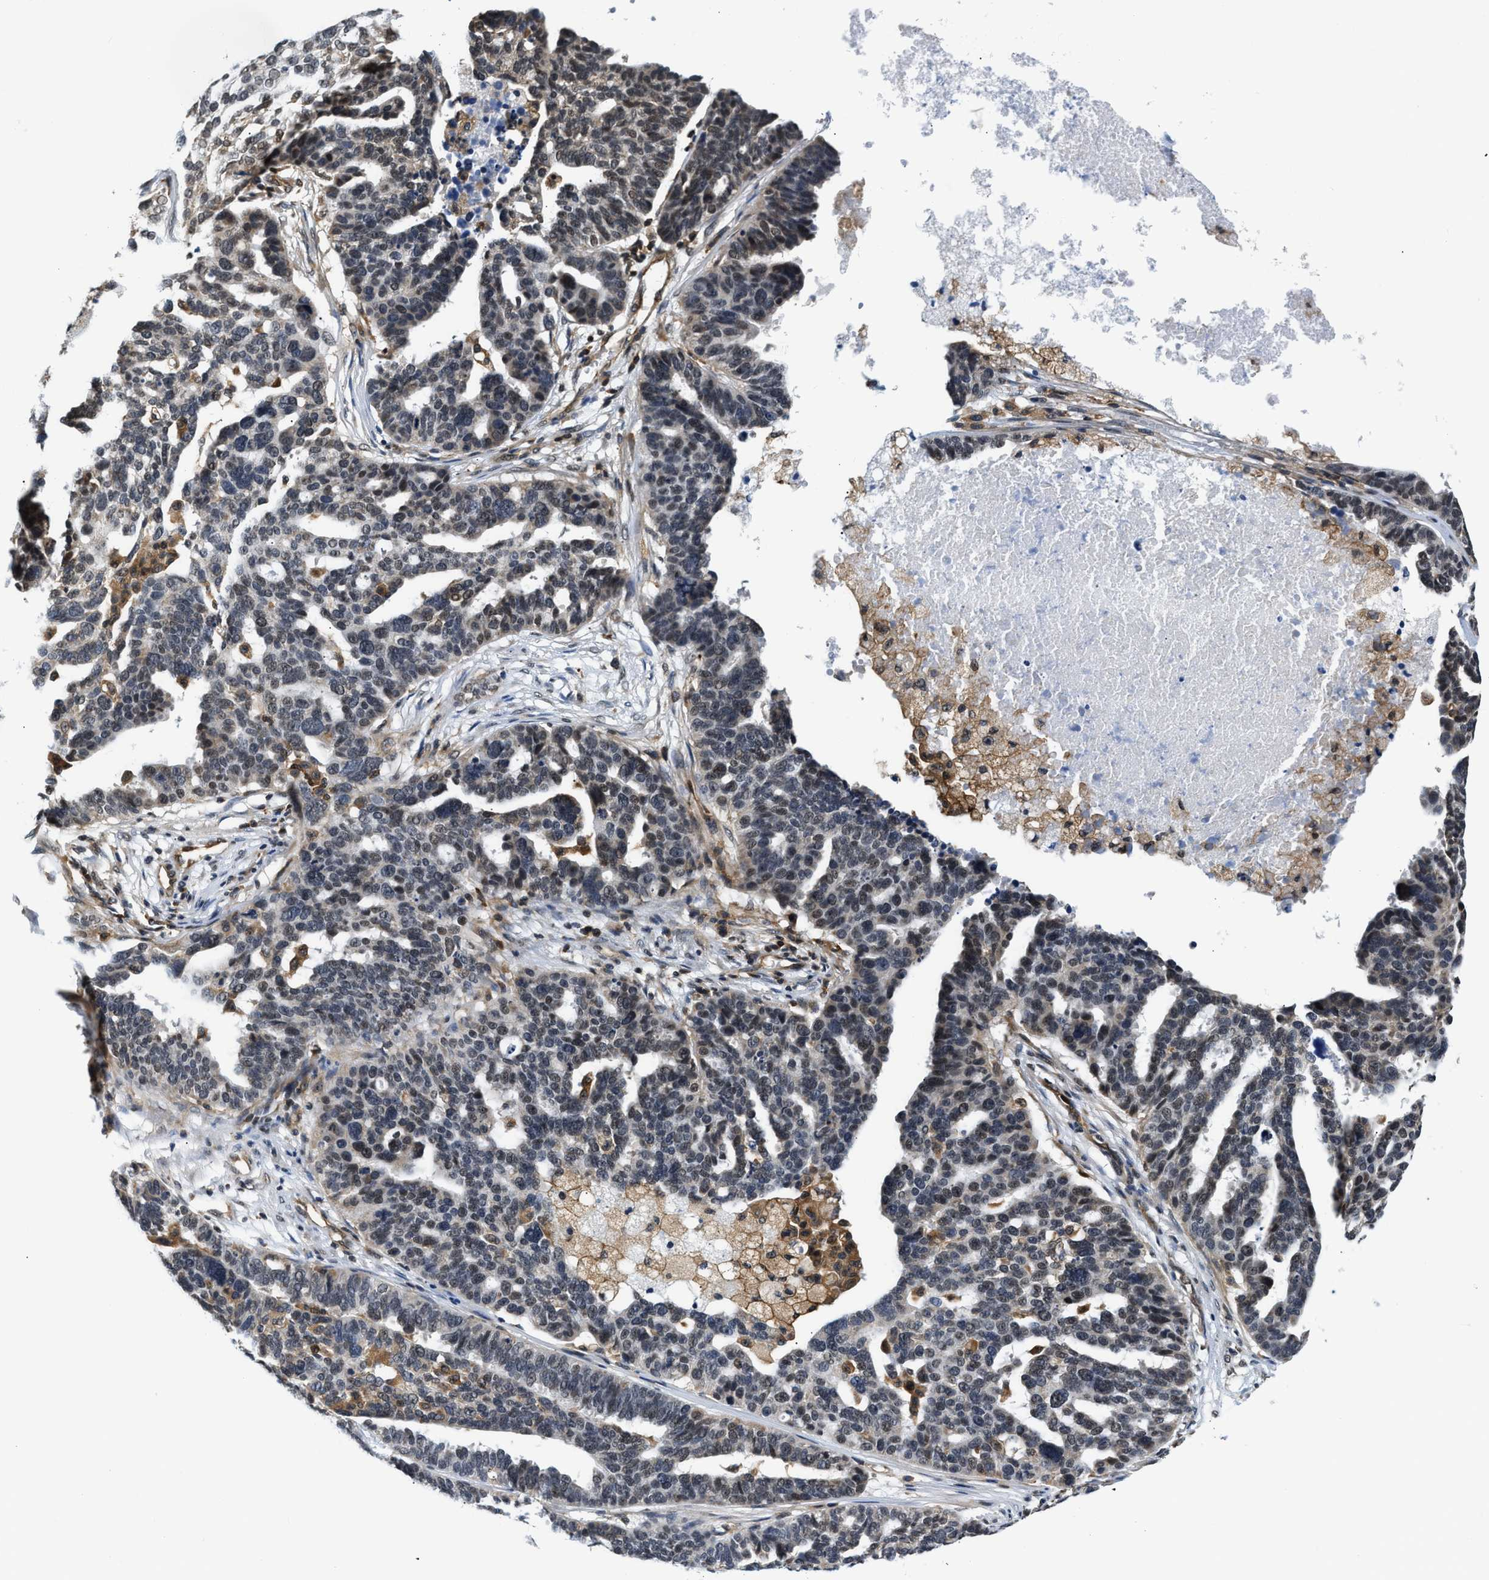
{"staining": {"intensity": "weak", "quantity": "25%-75%", "location": "nuclear"}, "tissue": "ovarian cancer", "cell_type": "Tumor cells", "image_type": "cancer", "snomed": [{"axis": "morphology", "description": "Cystadenocarcinoma, serous, NOS"}, {"axis": "topography", "description": "Ovary"}], "caption": "Ovarian cancer was stained to show a protein in brown. There is low levels of weak nuclear expression in about 25%-75% of tumor cells. The staining was performed using DAB to visualize the protein expression in brown, while the nuclei were stained in blue with hematoxylin (Magnification: 20x).", "gene": "STK10", "patient": {"sex": "female", "age": 59}}